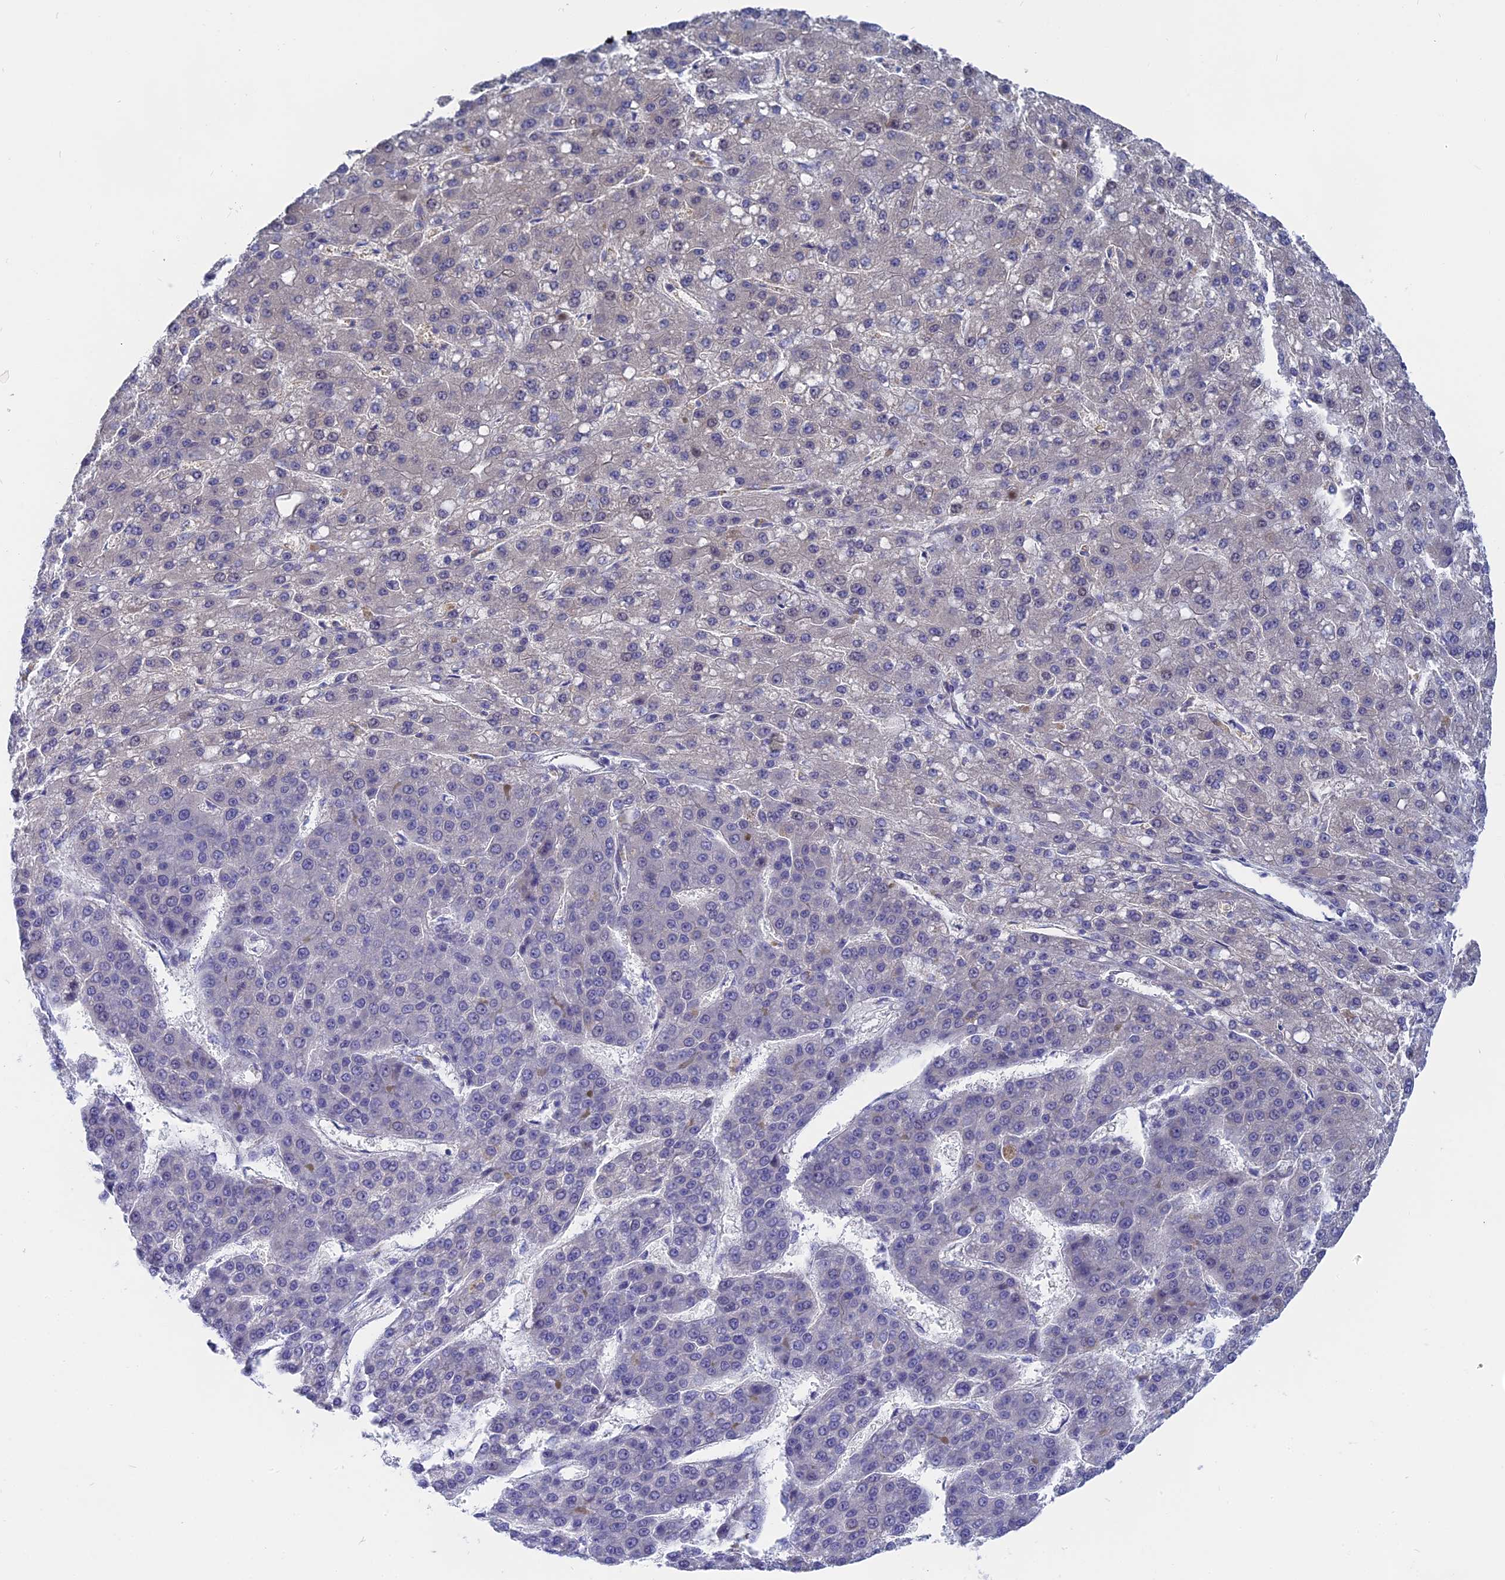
{"staining": {"intensity": "negative", "quantity": "none", "location": "none"}, "tissue": "liver cancer", "cell_type": "Tumor cells", "image_type": "cancer", "snomed": [{"axis": "morphology", "description": "Carcinoma, Hepatocellular, NOS"}, {"axis": "topography", "description": "Liver"}], "caption": "Hepatocellular carcinoma (liver) stained for a protein using IHC reveals no expression tumor cells.", "gene": "GLB1L", "patient": {"sex": "male", "age": 67}}